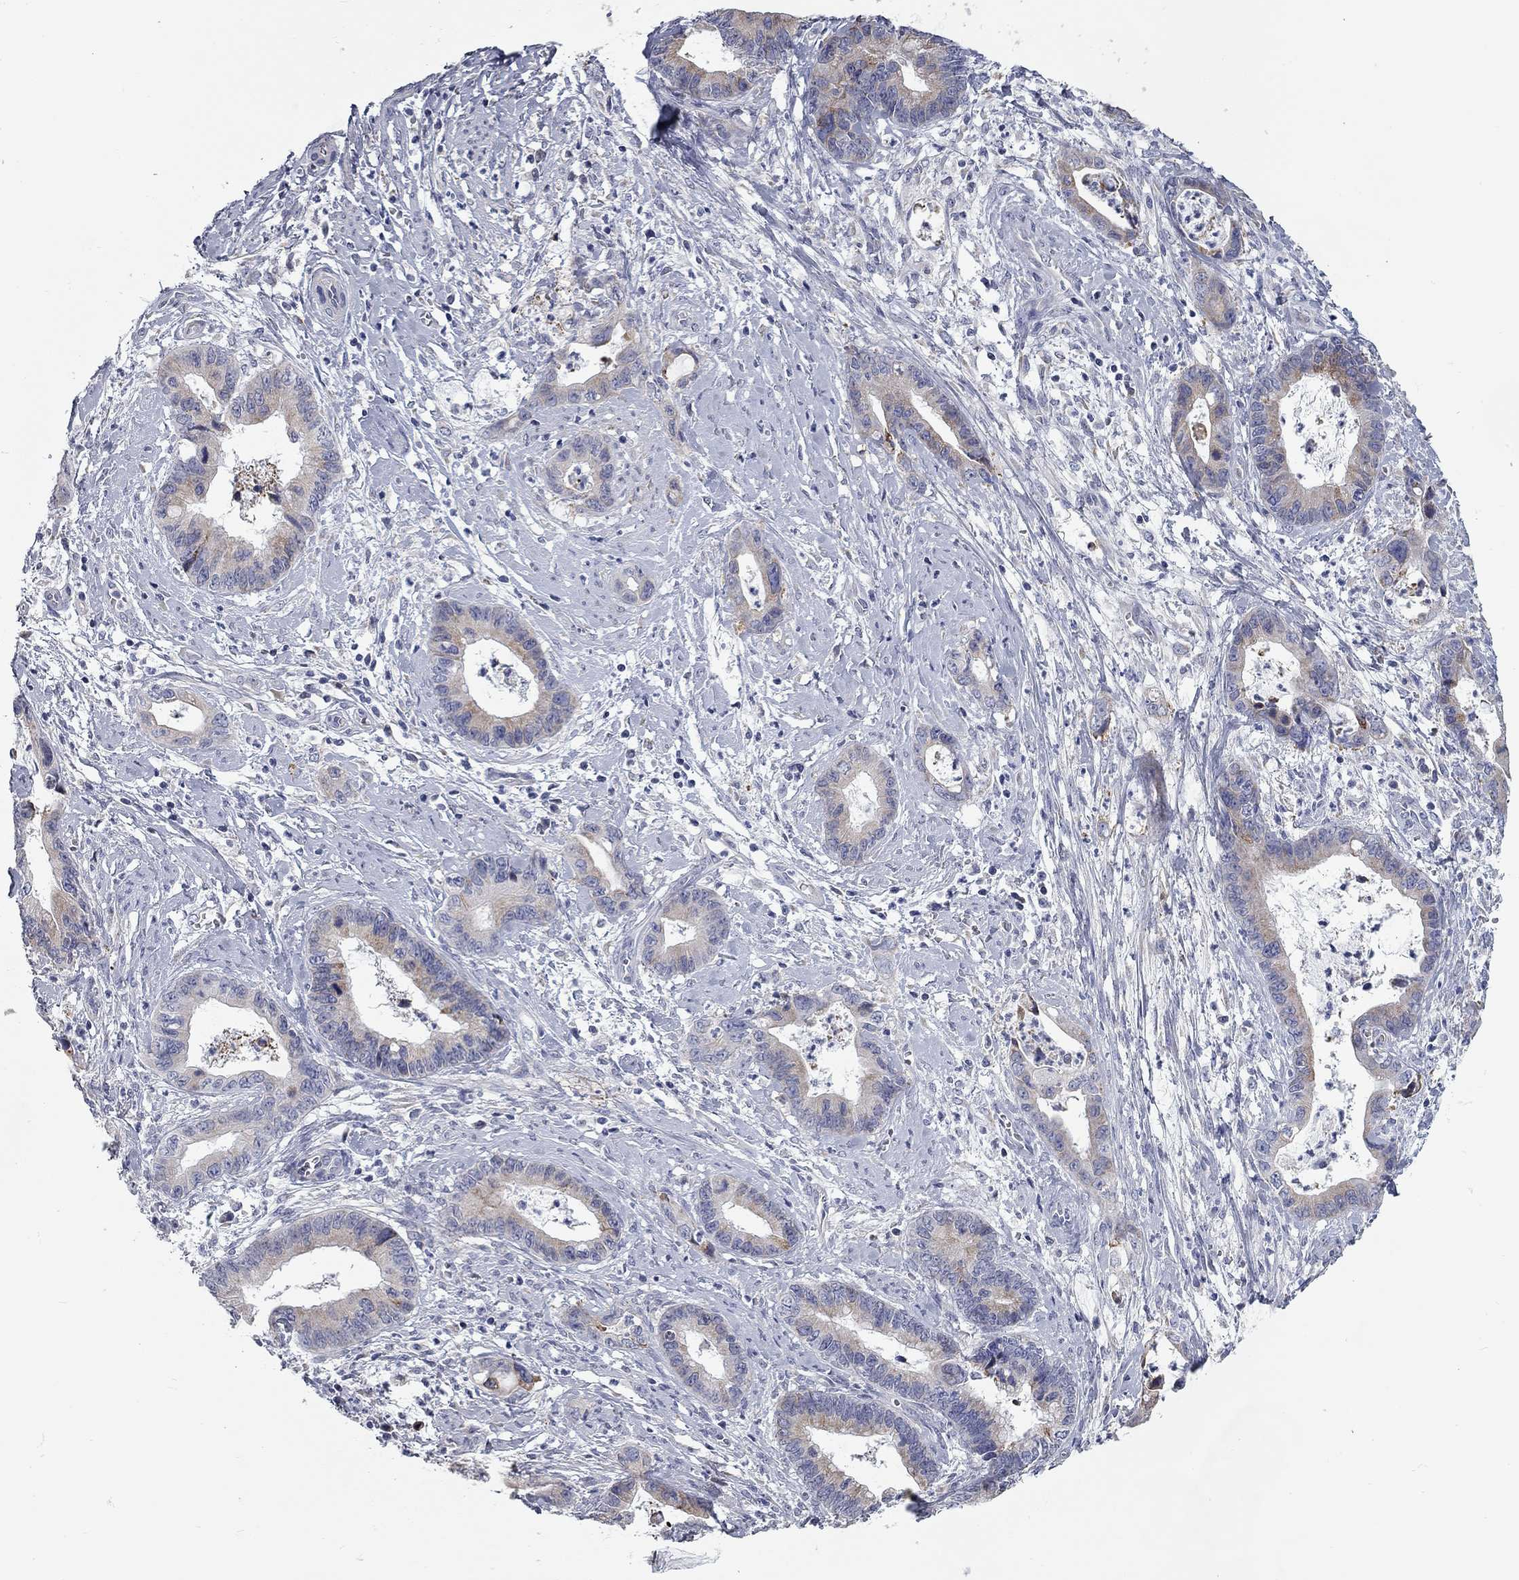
{"staining": {"intensity": "weak", "quantity": ">75%", "location": "cytoplasmic/membranous"}, "tissue": "cervical cancer", "cell_type": "Tumor cells", "image_type": "cancer", "snomed": [{"axis": "morphology", "description": "Adenocarcinoma, NOS"}, {"axis": "topography", "description": "Cervix"}], "caption": "Protein expression by IHC demonstrates weak cytoplasmic/membranous expression in about >75% of tumor cells in adenocarcinoma (cervical). (brown staining indicates protein expression, while blue staining denotes nuclei).", "gene": "XAGE2", "patient": {"sex": "female", "age": 44}}